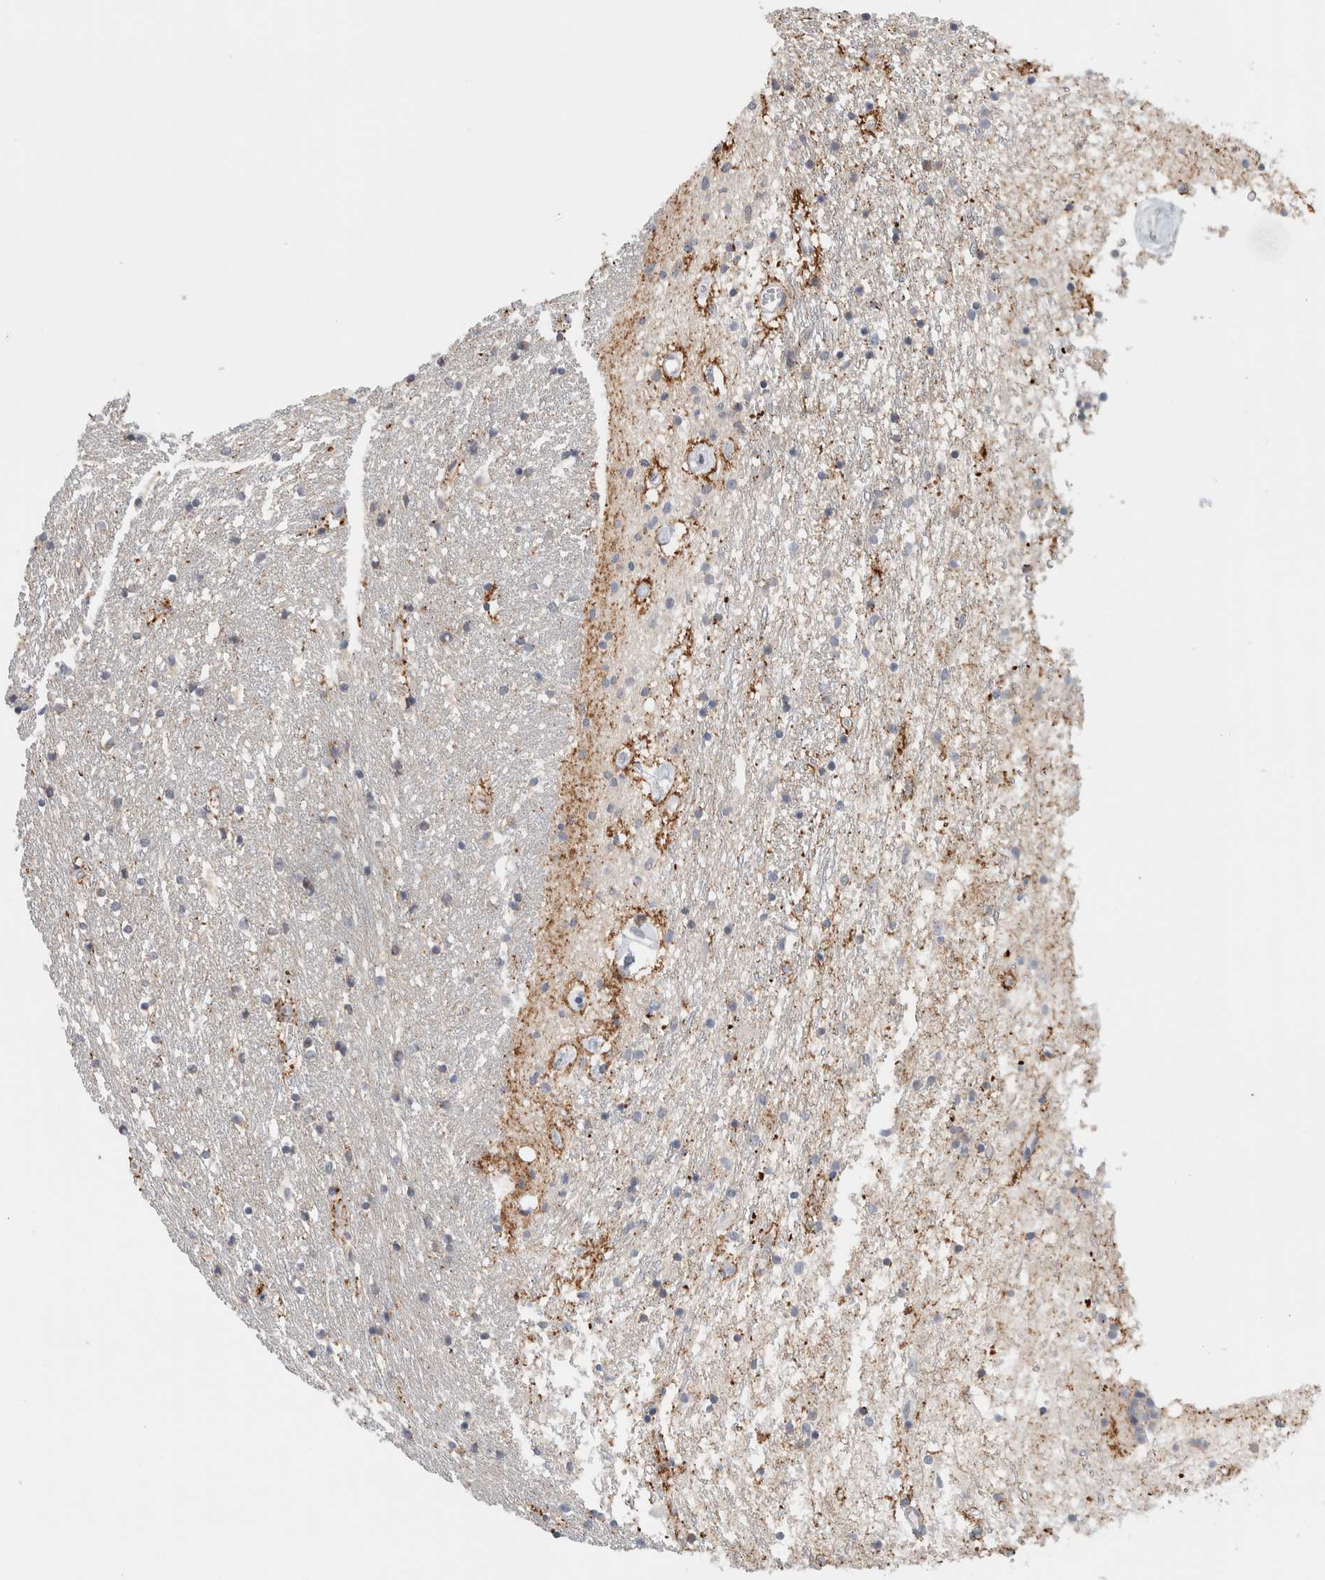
{"staining": {"intensity": "negative", "quantity": "none", "location": "none"}, "tissue": "caudate", "cell_type": "Glial cells", "image_type": "normal", "snomed": [{"axis": "morphology", "description": "Normal tissue, NOS"}, {"axis": "topography", "description": "Lateral ventricle wall"}], "caption": "Immunohistochemistry (IHC) micrograph of benign caudate stained for a protein (brown), which reveals no positivity in glial cells.", "gene": "NCR3LG1", "patient": {"sex": "female", "age": 54}}